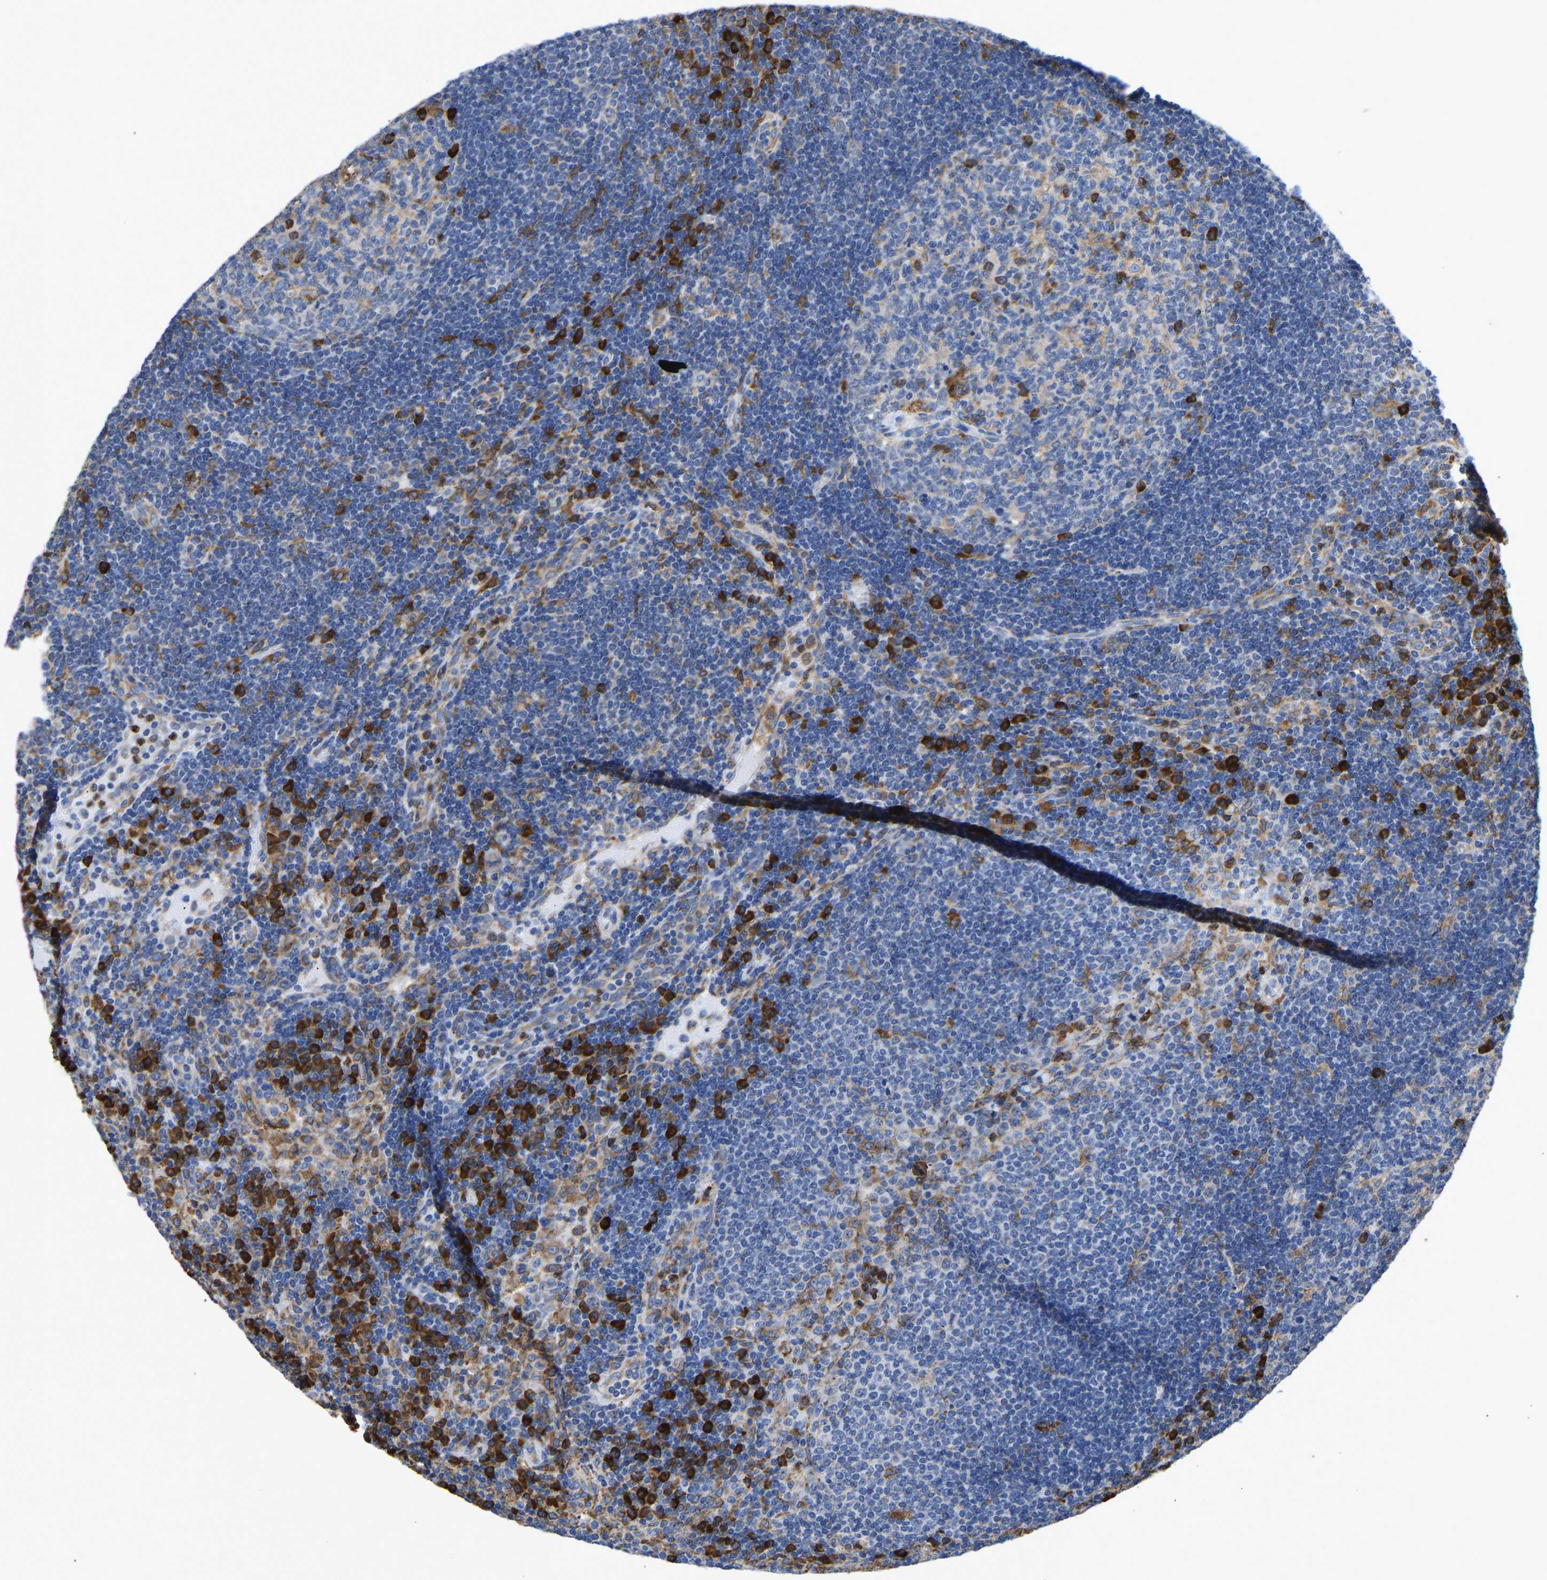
{"staining": {"intensity": "strong", "quantity": "<25%", "location": "cytoplasmic/membranous"}, "tissue": "lymph node", "cell_type": "Germinal center cells", "image_type": "normal", "snomed": [{"axis": "morphology", "description": "Normal tissue, NOS"}, {"axis": "topography", "description": "Lymph node"}], "caption": "This photomicrograph exhibits immunohistochemistry staining of unremarkable lymph node, with medium strong cytoplasmic/membranous positivity in about <25% of germinal center cells.", "gene": "P4HB", "patient": {"sex": "female", "age": 53}}